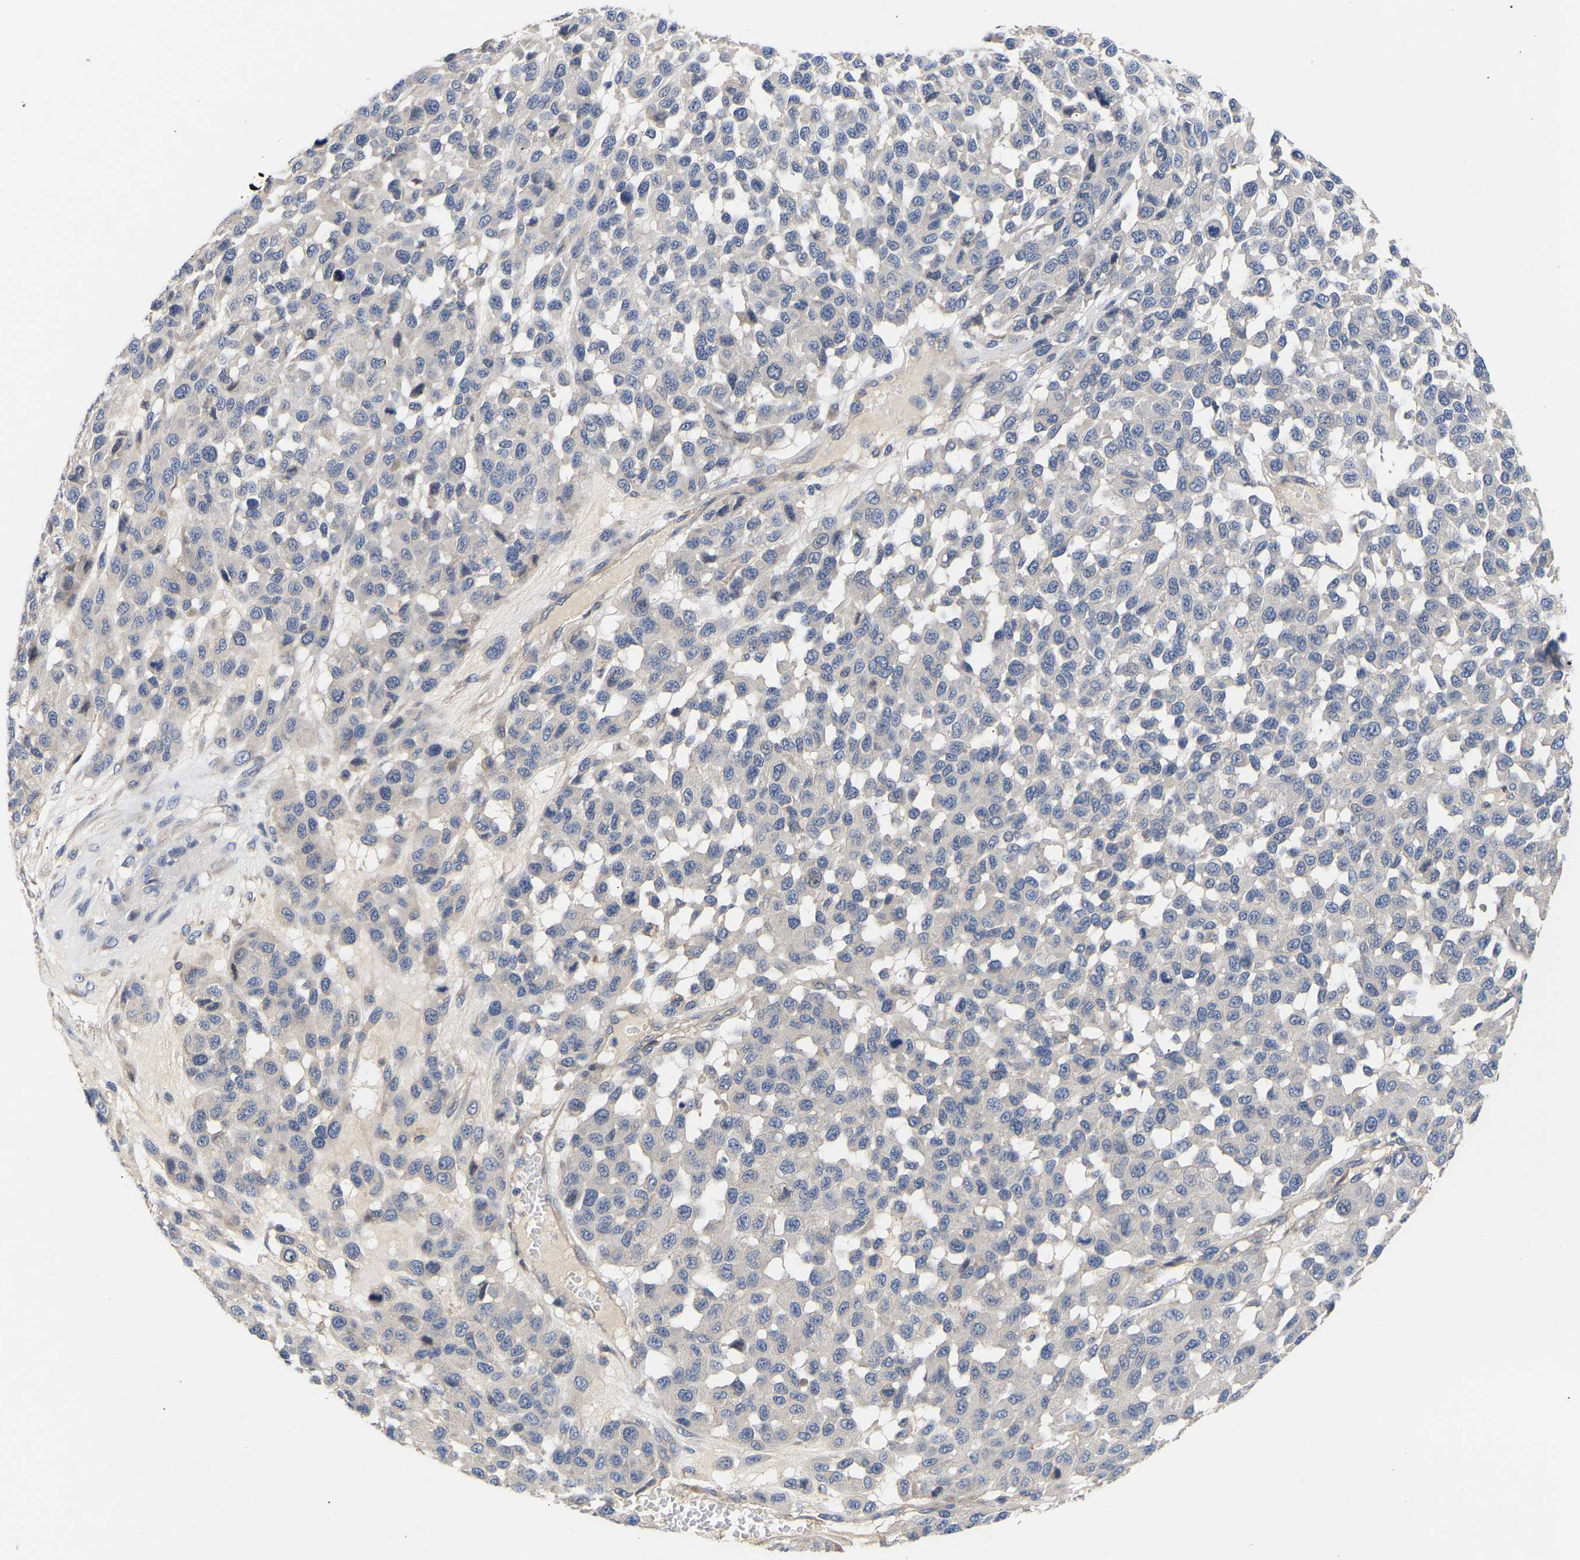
{"staining": {"intensity": "negative", "quantity": "none", "location": "none"}, "tissue": "melanoma", "cell_type": "Tumor cells", "image_type": "cancer", "snomed": [{"axis": "morphology", "description": "Malignant melanoma, NOS"}, {"axis": "topography", "description": "Skin"}], "caption": "Micrograph shows no significant protein expression in tumor cells of melanoma.", "gene": "KASH5", "patient": {"sex": "male", "age": 62}}